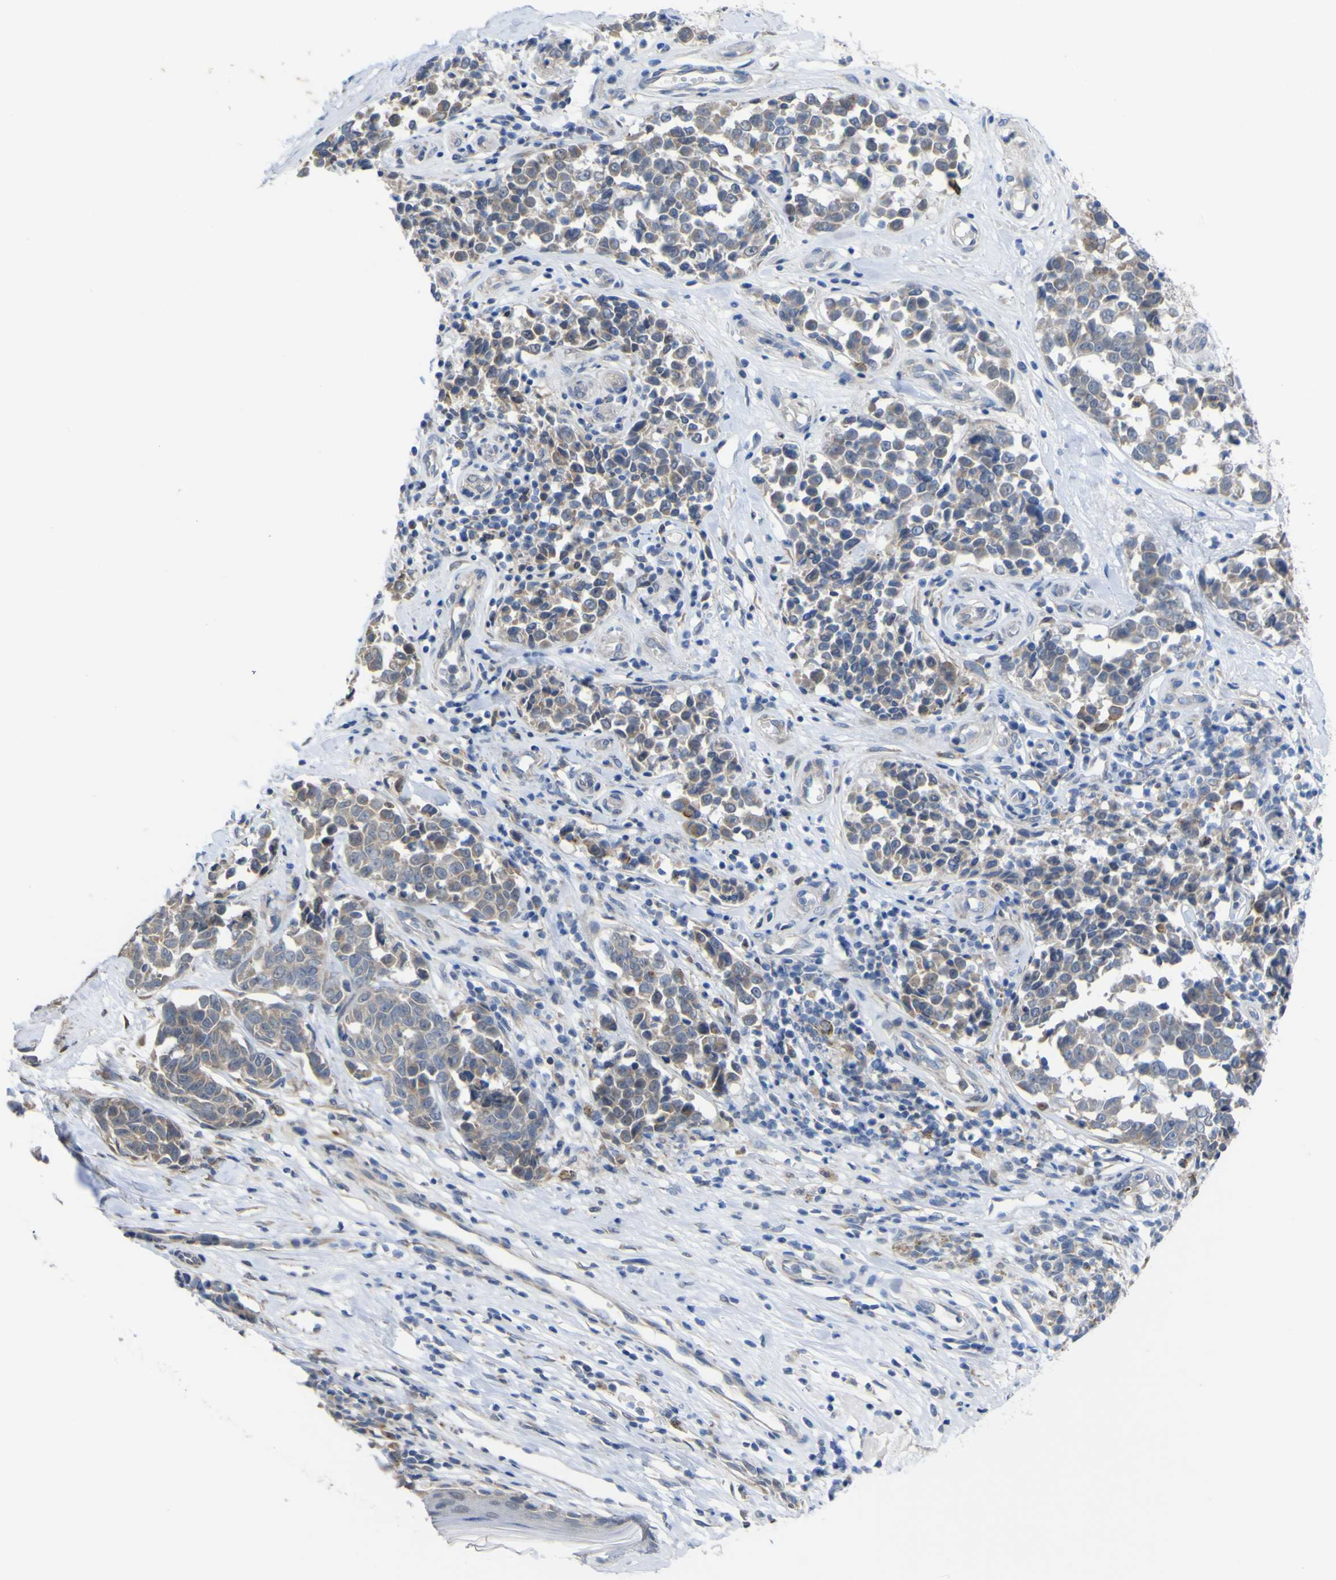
{"staining": {"intensity": "moderate", "quantity": "<25%", "location": "cytoplasmic/membranous"}, "tissue": "melanoma", "cell_type": "Tumor cells", "image_type": "cancer", "snomed": [{"axis": "morphology", "description": "Malignant melanoma, NOS"}, {"axis": "topography", "description": "Skin"}], "caption": "A photomicrograph showing moderate cytoplasmic/membranous staining in approximately <25% of tumor cells in melanoma, as visualized by brown immunohistochemical staining.", "gene": "TNFRSF11A", "patient": {"sex": "female", "age": 64}}